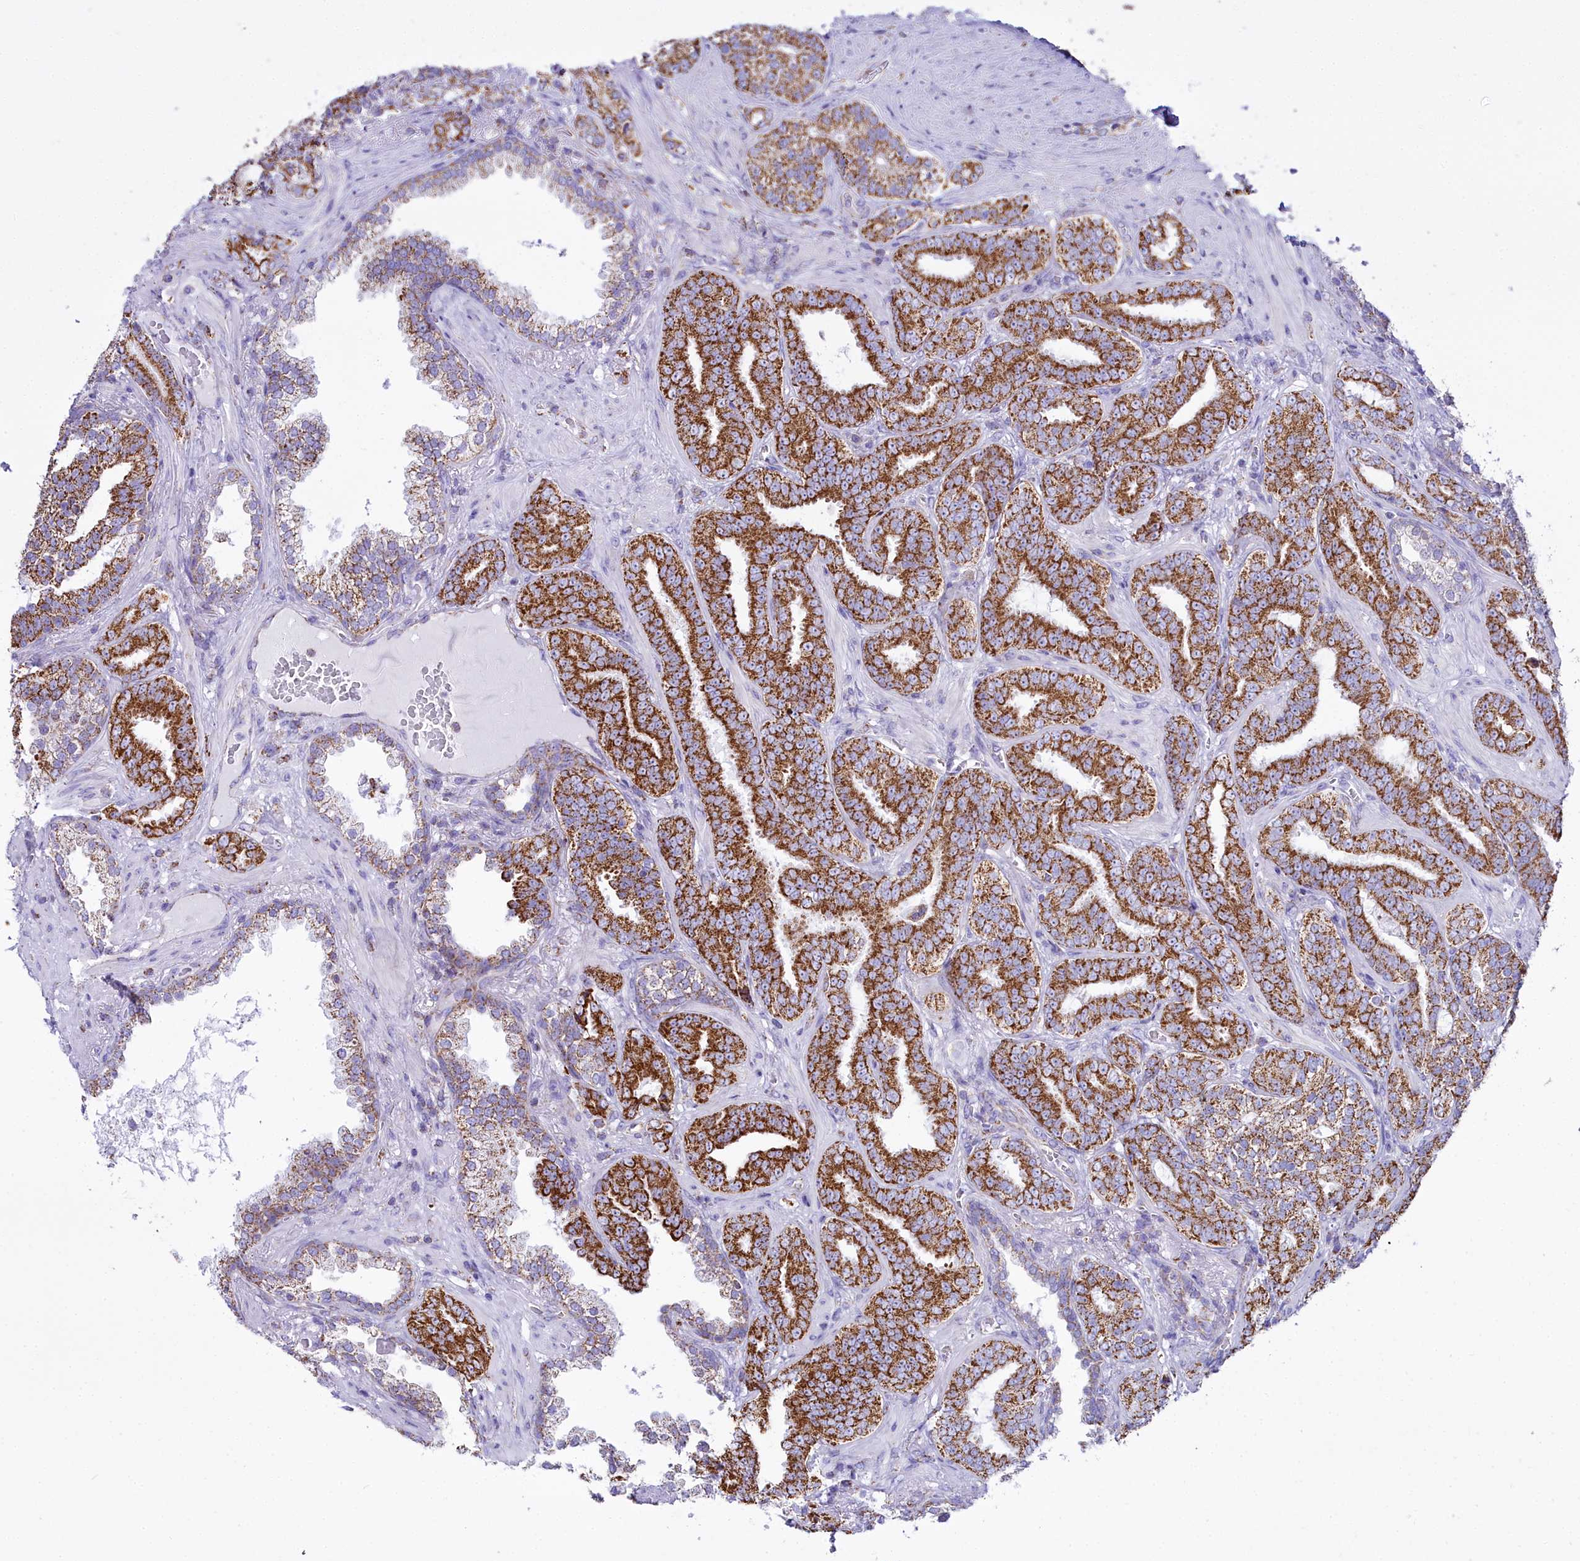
{"staining": {"intensity": "strong", "quantity": ">75%", "location": "cytoplasmic/membranous"}, "tissue": "prostate cancer", "cell_type": "Tumor cells", "image_type": "cancer", "snomed": [{"axis": "morphology", "description": "Adenocarcinoma, High grade"}, {"axis": "topography", "description": "Prostate and seminal vesicle, NOS"}], "caption": "High-power microscopy captured an immunohistochemistry (IHC) image of prostate adenocarcinoma (high-grade), revealing strong cytoplasmic/membranous staining in about >75% of tumor cells. The staining was performed using DAB (3,3'-diaminobenzidine) to visualize the protein expression in brown, while the nuclei were stained in blue with hematoxylin (Magnification: 20x).", "gene": "WDFY3", "patient": {"sex": "male", "age": 67}}